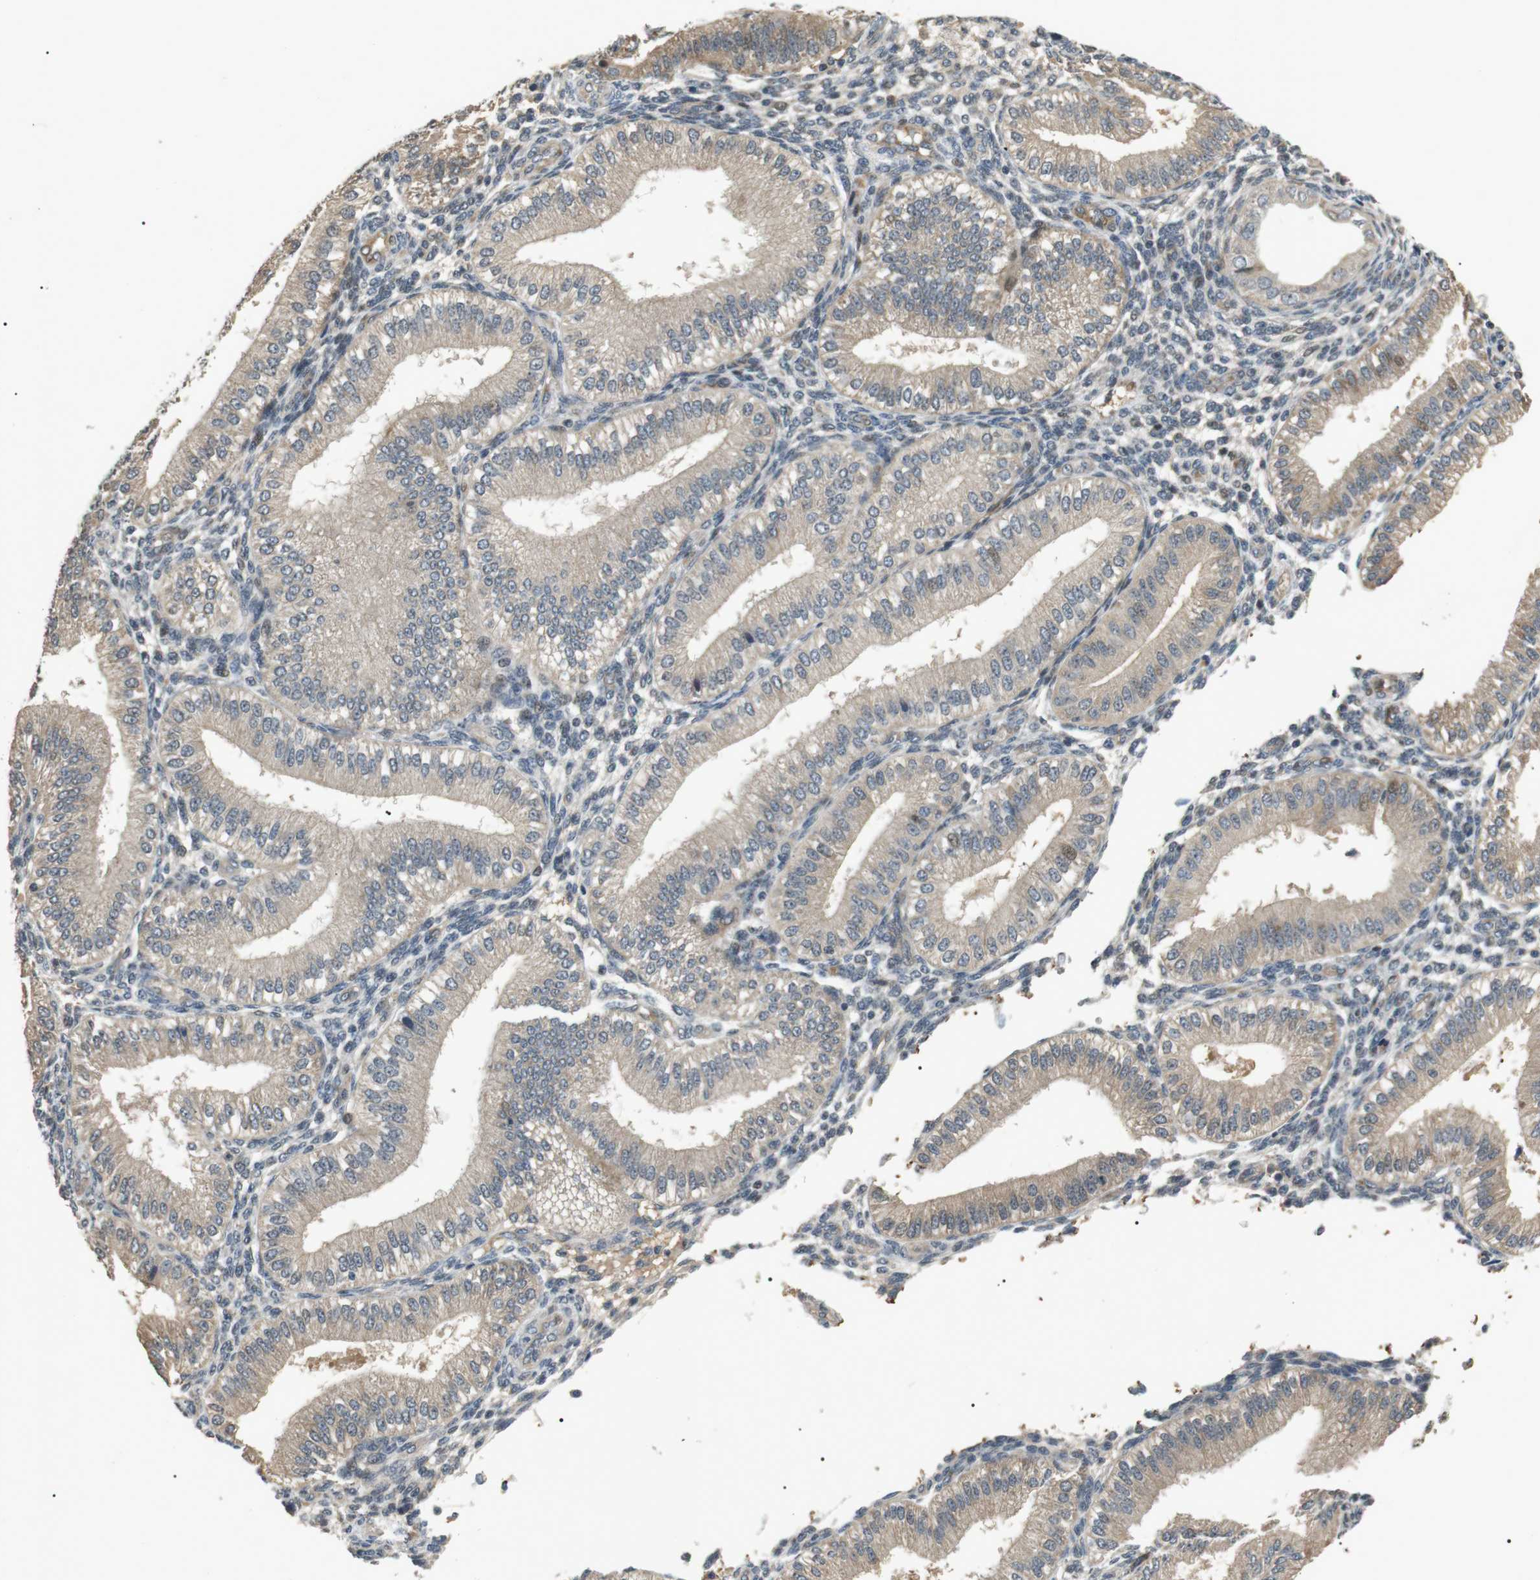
{"staining": {"intensity": "negative", "quantity": "none", "location": "none"}, "tissue": "endometrium", "cell_type": "Cells in endometrial stroma", "image_type": "normal", "snomed": [{"axis": "morphology", "description": "Normal tissue, NOS"}, {"axis": "topography", "description": "Endometrium"}], "caption": "Immunohistochemistry (IHC) photomicrograph of benign human endometrium stained for a protein (brown), which reveals no positivity in cells in endometrial stroma. The staining is performed using DAB (3,3'-diaminobenzidine) brown chromogen with nuclei counter-stained in using hematoxylin.", "gene": "HSPA13", "patient": {"sex": "female", "age": 39}}